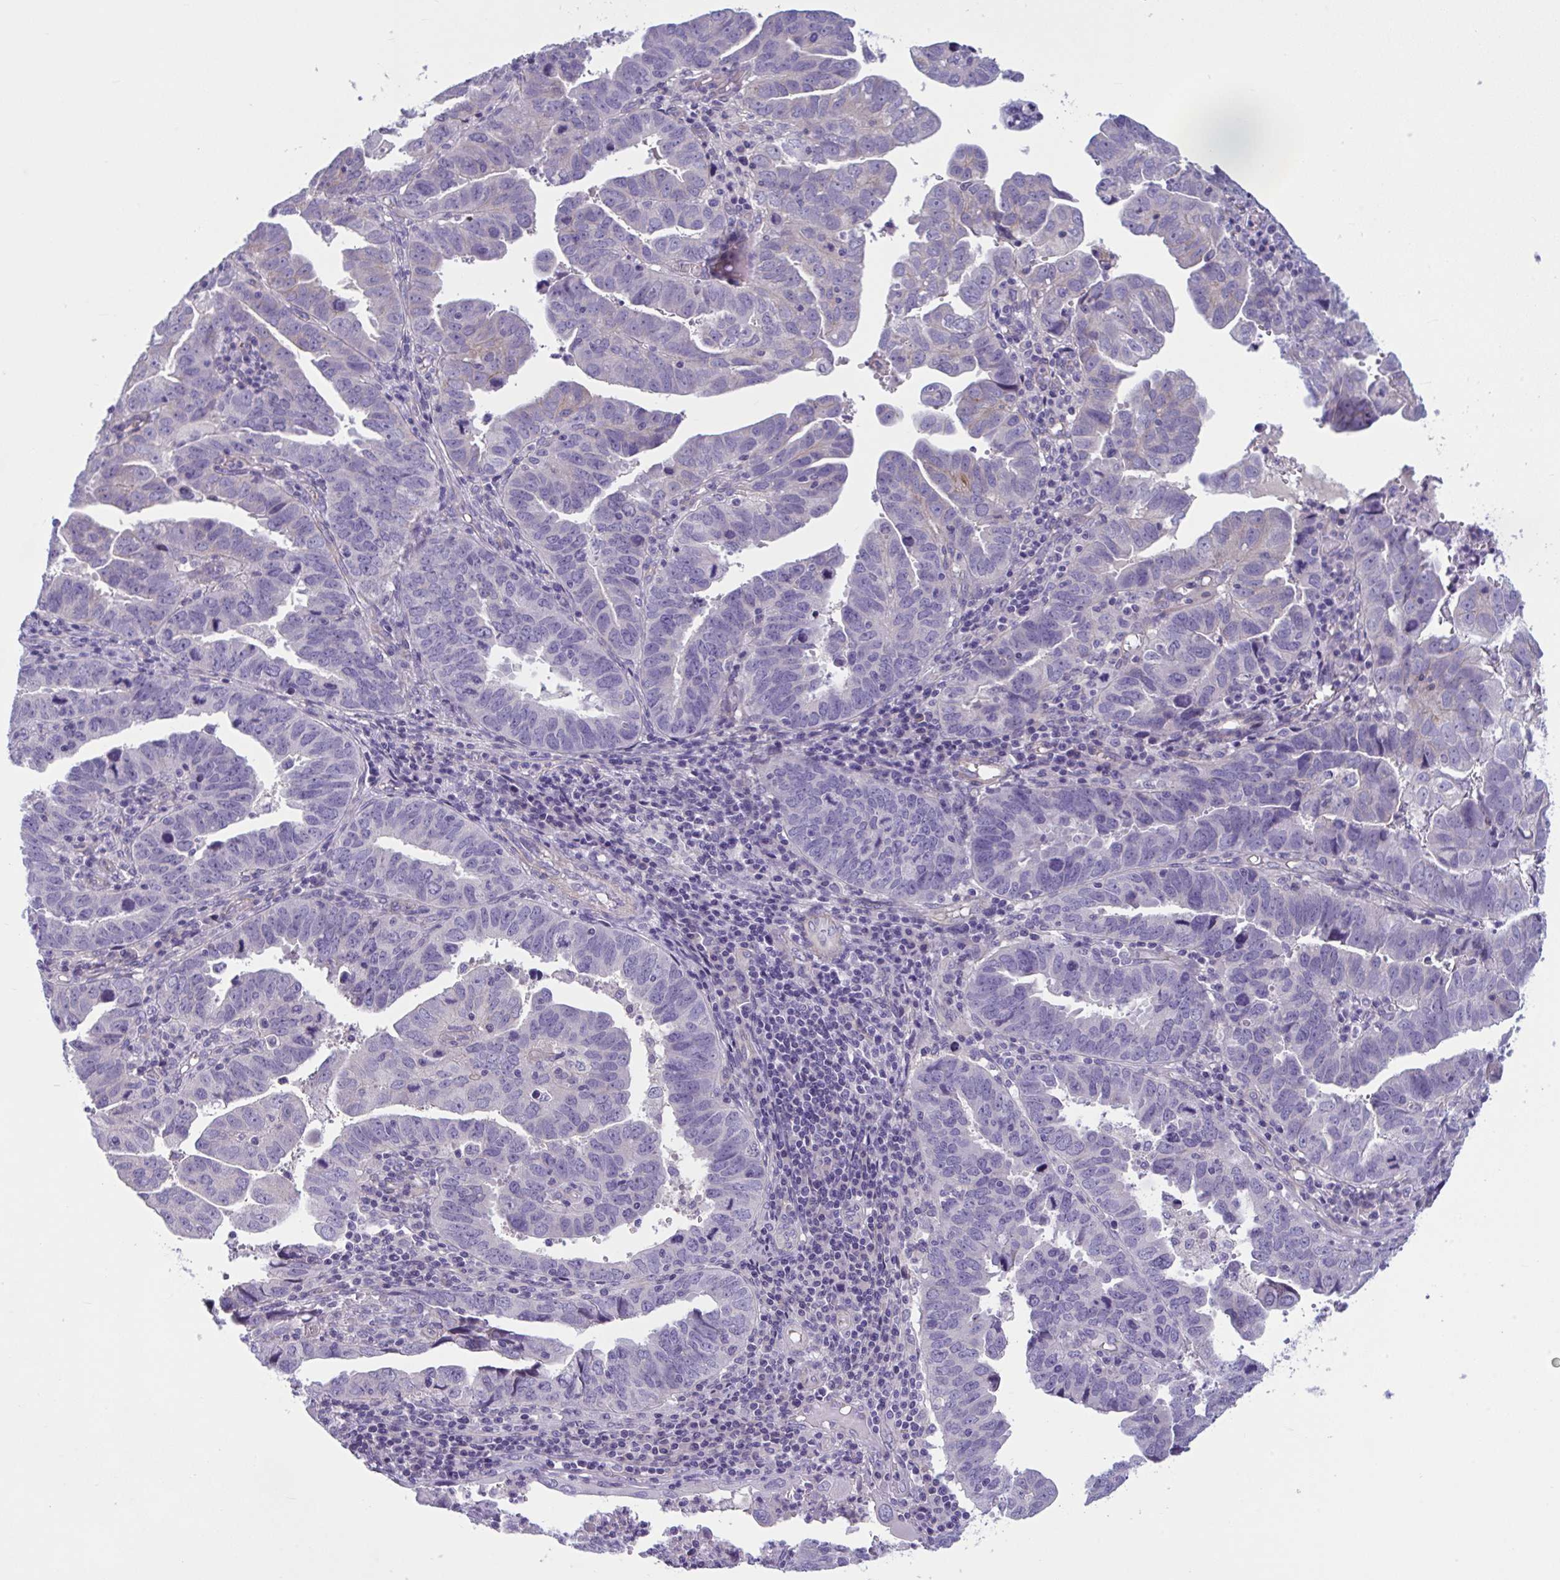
{"staining": {"intensity": "weak", "quantity": "<25%", "location": "cytoplasmic/membranous"}, "tissue": "endometrial cancer", "cell_type": "Tumor cells", "image_type": "cancer", "snomed": [{"axis": "morphology", "description": "Adenocarcinoma, NOS"}, {"axis": "topography", "description": "Uterus"}], "caption": "This is a micrograph of immunohistochemistry (IHC) staining of adenocarcinoma (endometrial), which shows no staining in tumor cells.", "gene": "TTC7B", "patient": {"sex": "female", "age": 62}}